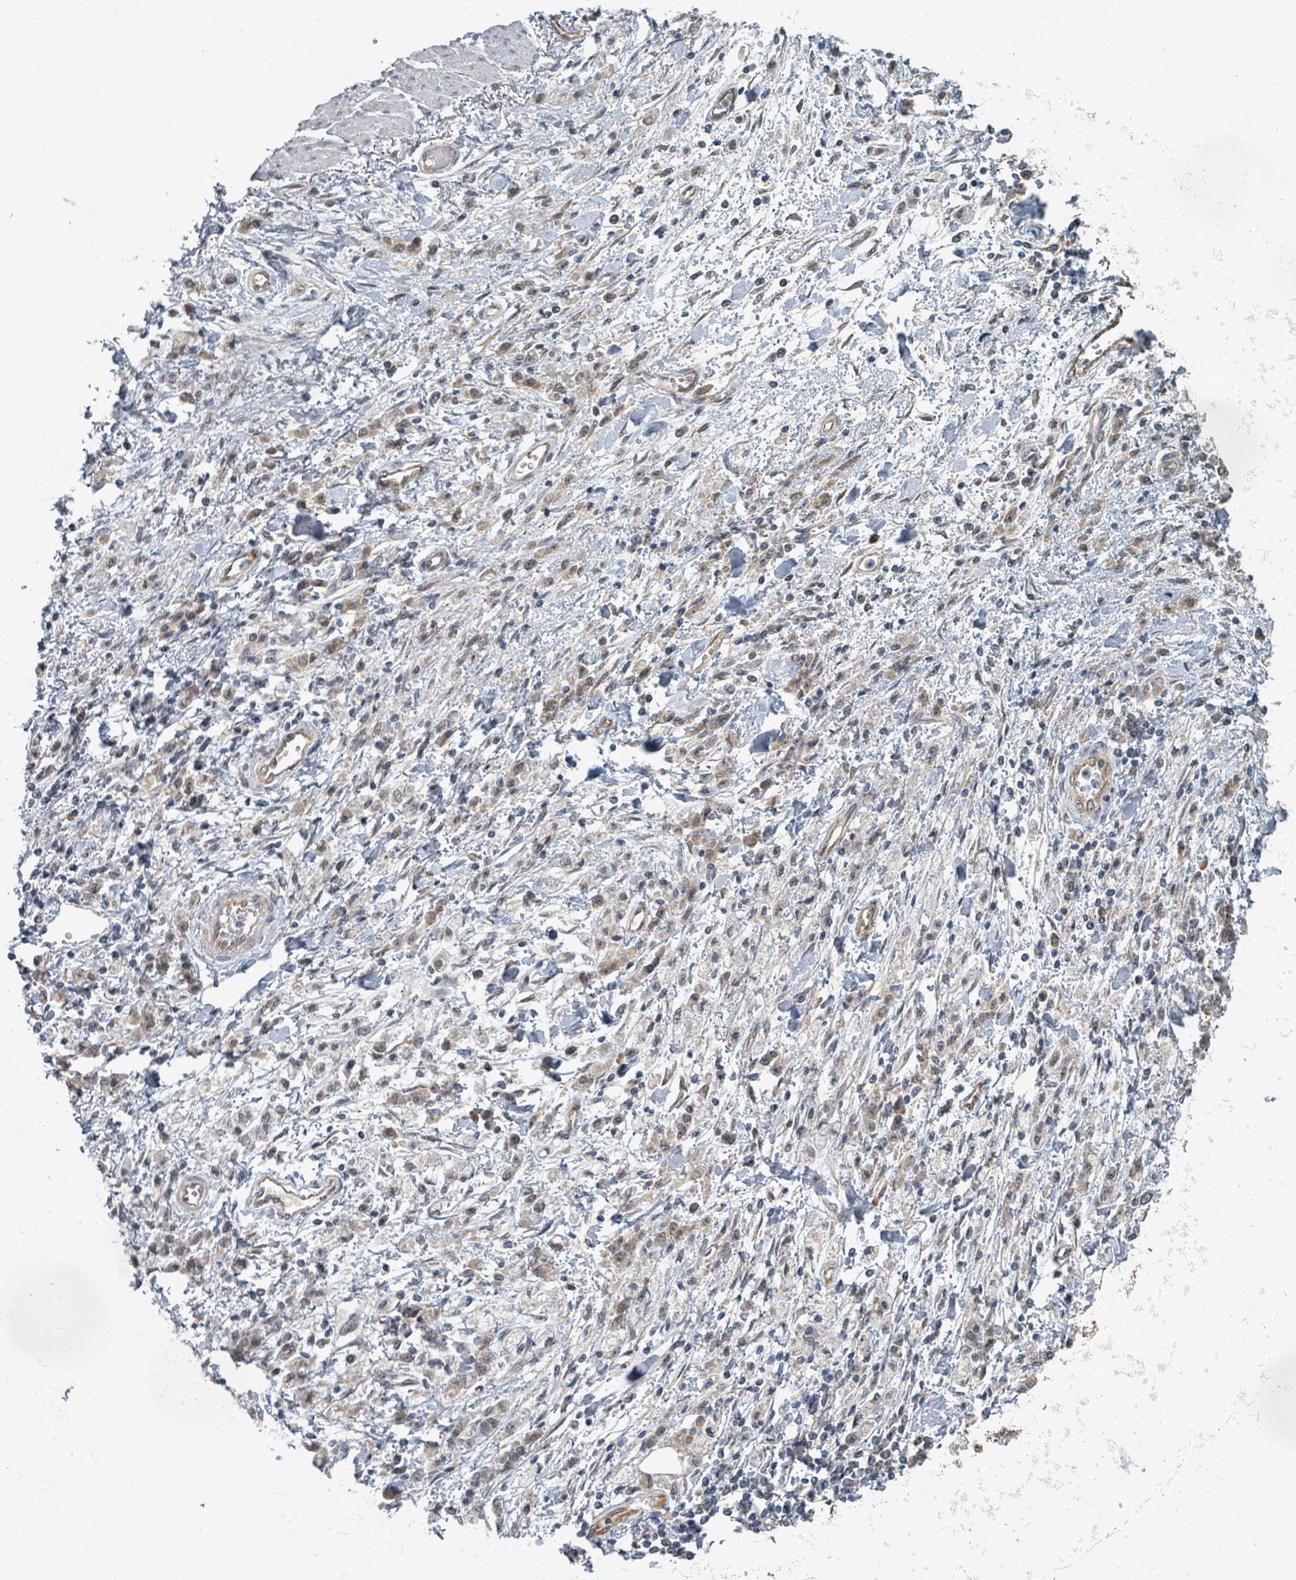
{"staining": {"intensity": "weak", "quantity": "25%-75%", "location": "cytoplasmic/membranous,nuclear"}, "tissue": "stomach cancer", "cell_type": "Tumor cells", "image_type": "cancer", "snomed": [{"axis": "morphology", "description": "Adenocarcinoma, NOS"}, {"axis": "topography", "description": "Stomach"}], "caption": "A photomicrograph showing weak cytoplasmic/membranous and nuclear expression in about 25%-75% of tumor cells in stomach cancer, as visualized by brown immunohistochemical staining.", "gene": "INTS15", "patient": {"sex": "male", "age": 77}}